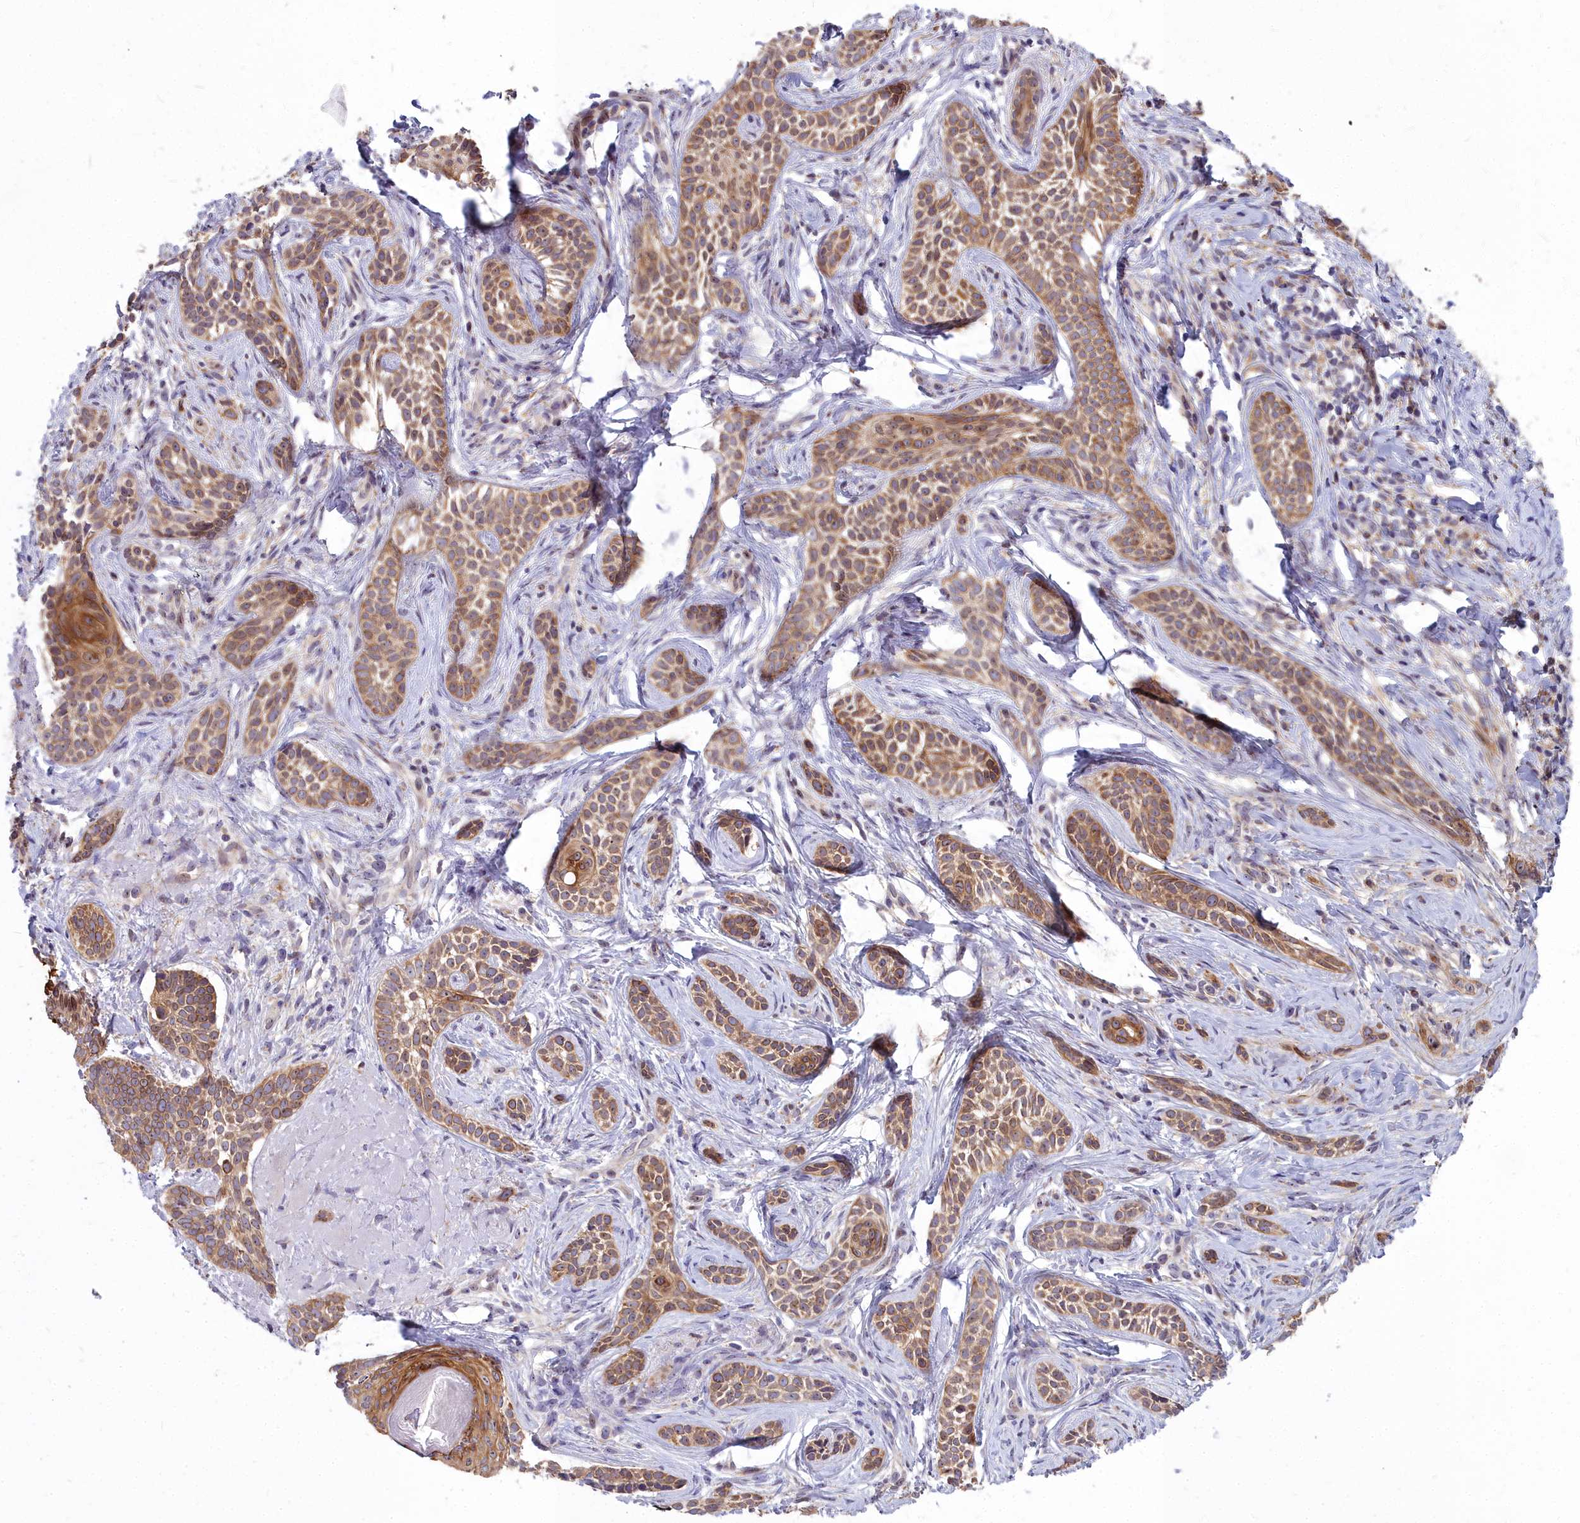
{"staining": {"intensity": "moderate", "quantity": ">75%", "location": "cytoplasmic/membranous"}, "tissue": "skin cancer", "cell_type": "Tumor cells", "image_type": "cancer", "snomed": [{"axis": "morphology", "description": "Basal cell carcinoma"}, {"axis": "topography", "description": "Skin"}], "caption": "A brown stain shows moderate cytoplasmic/membranous positivity of a protein in skin cancer tumor cells.", "gene": "ABCB8", "patient": {"sex": "male", "age": 71}}